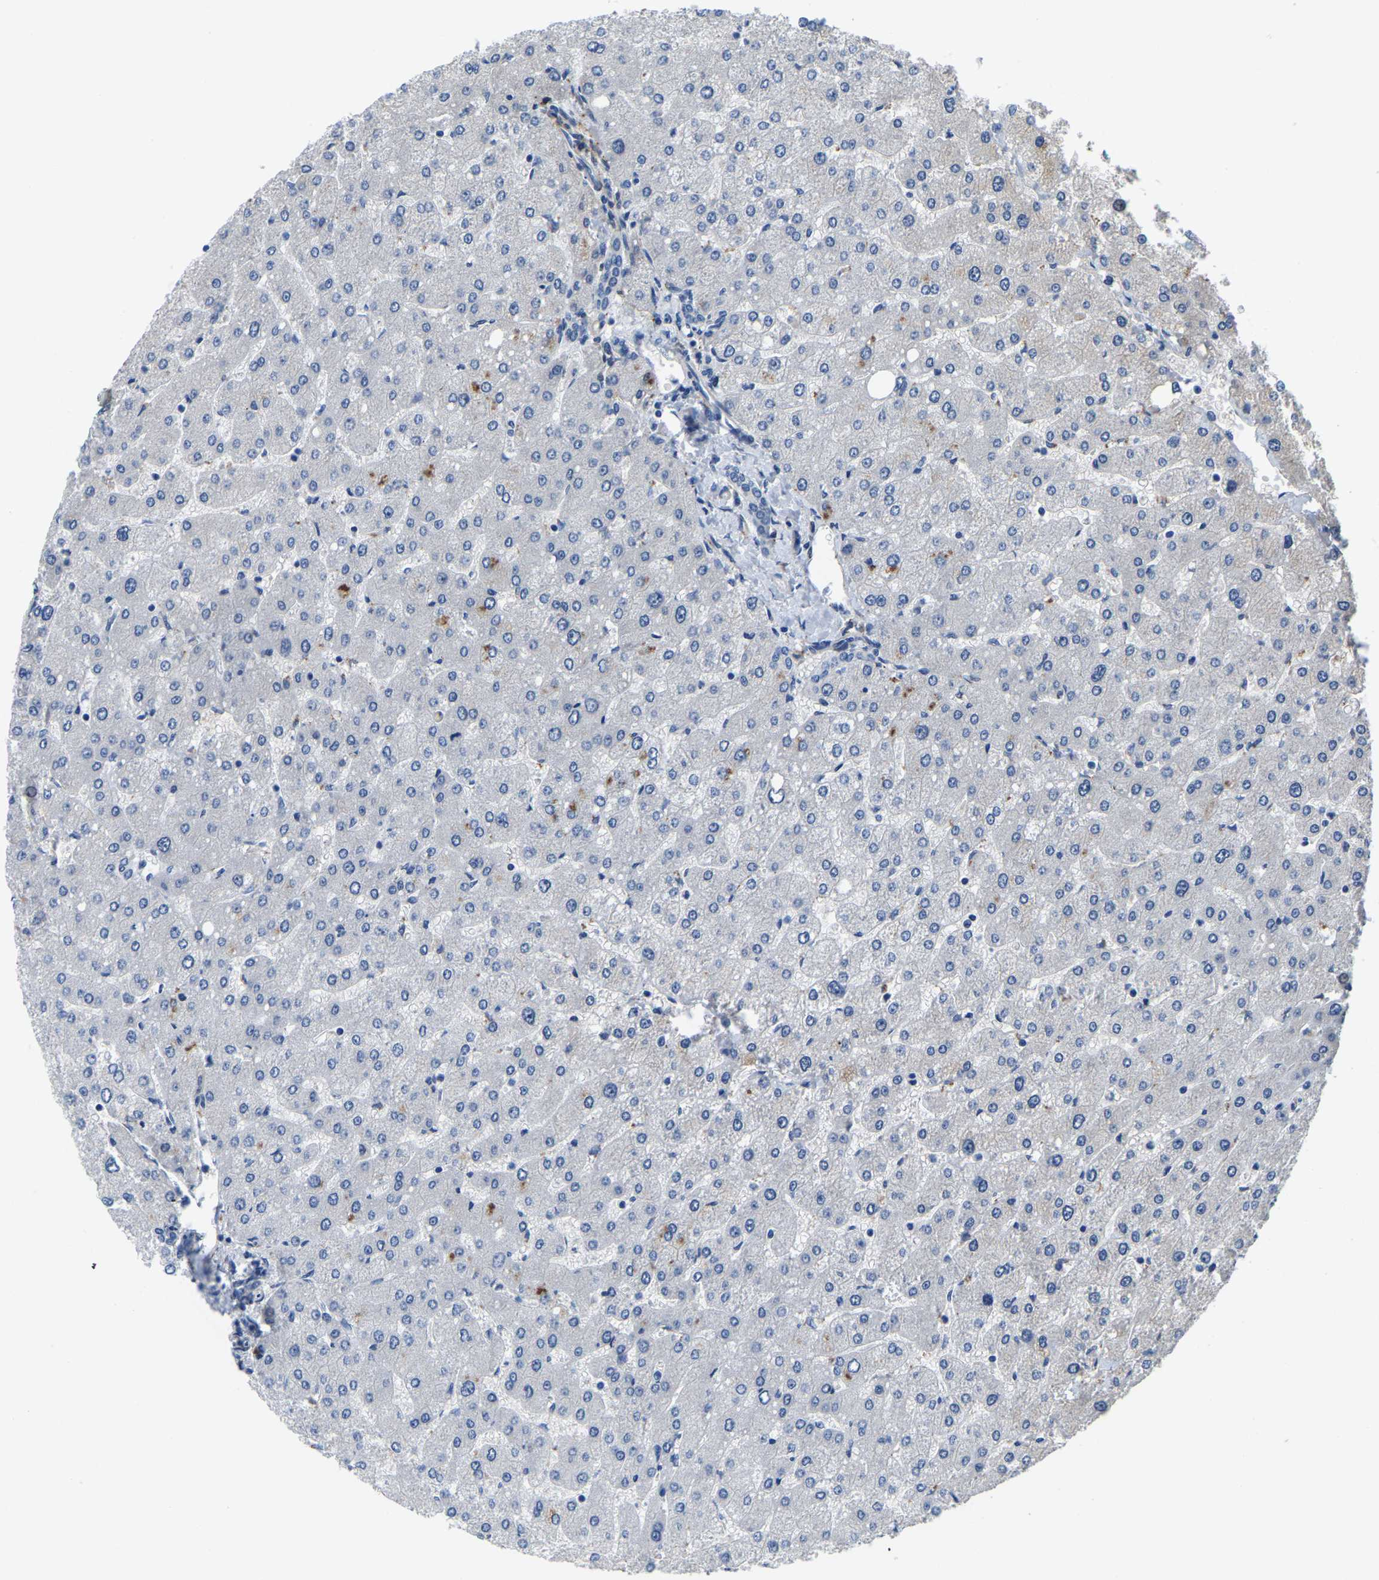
{"staining": {"intensity": "negative", "quantity": "none", "location": "none"}, "tissue": "liver", "cell_type": "Cholangiocytes", "image_type": "normal", "snomed": [{"axis": "morphology", "description": "Normal tissue, NOS"}, {"axis": "topography", "description": "Liver"}], "caption": "DAB immunohistochemical staining of benign liver reveals no significant expression in cholangiocytes. (DAB immunohistochemistry (IHC) with hematoxylin counter stain).", "gene": "LIAS", "patient": {"sex": "male", "age": 55}}